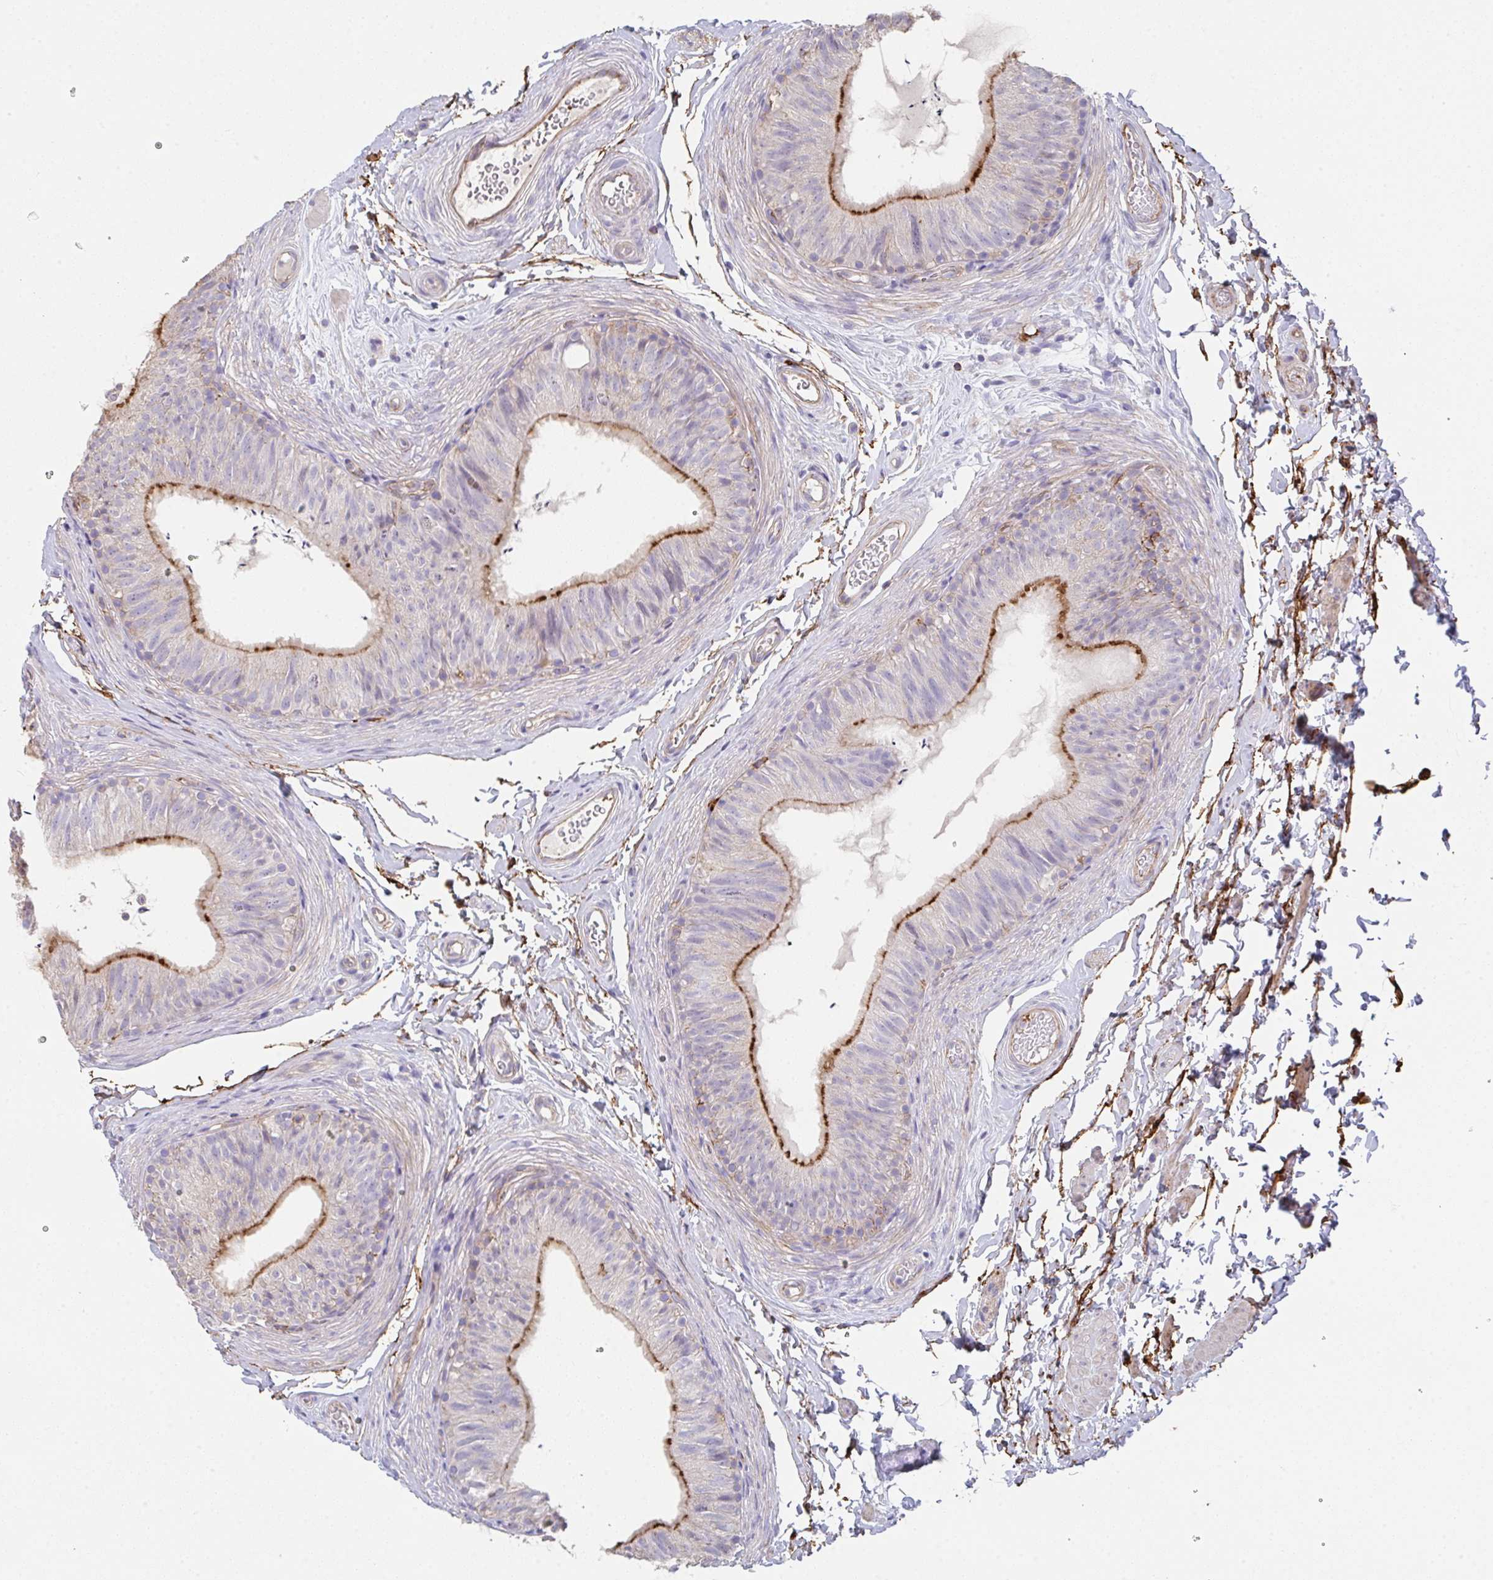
{"staining": {"intensity": "strong", "quantity": "<25%", "location": "cytoplasmic/membranous"}, "tissue": "epididymis", "cell_type": "Glandular cells", "image_type": "normal", "snomed": [{"axis": "morphology", "description": "Normal tissue, NOS"}, {"axis": "topography", "description": "Epididymis, spermatic cord, NOS"}, {"axis": "topography", "description": "Epididymis"}, {"axis": "topography", "description": "Peripheral nerve tissue"}], "caption": "This photomicrograph demonstrates immunohistochemistry staining of benign epididymis, with medium strong cytoplasmic/membranous positivity in approximately <25% of glandular cells.", "gene": "DBN1", "patient": {"sex": "male", "age": 29}}